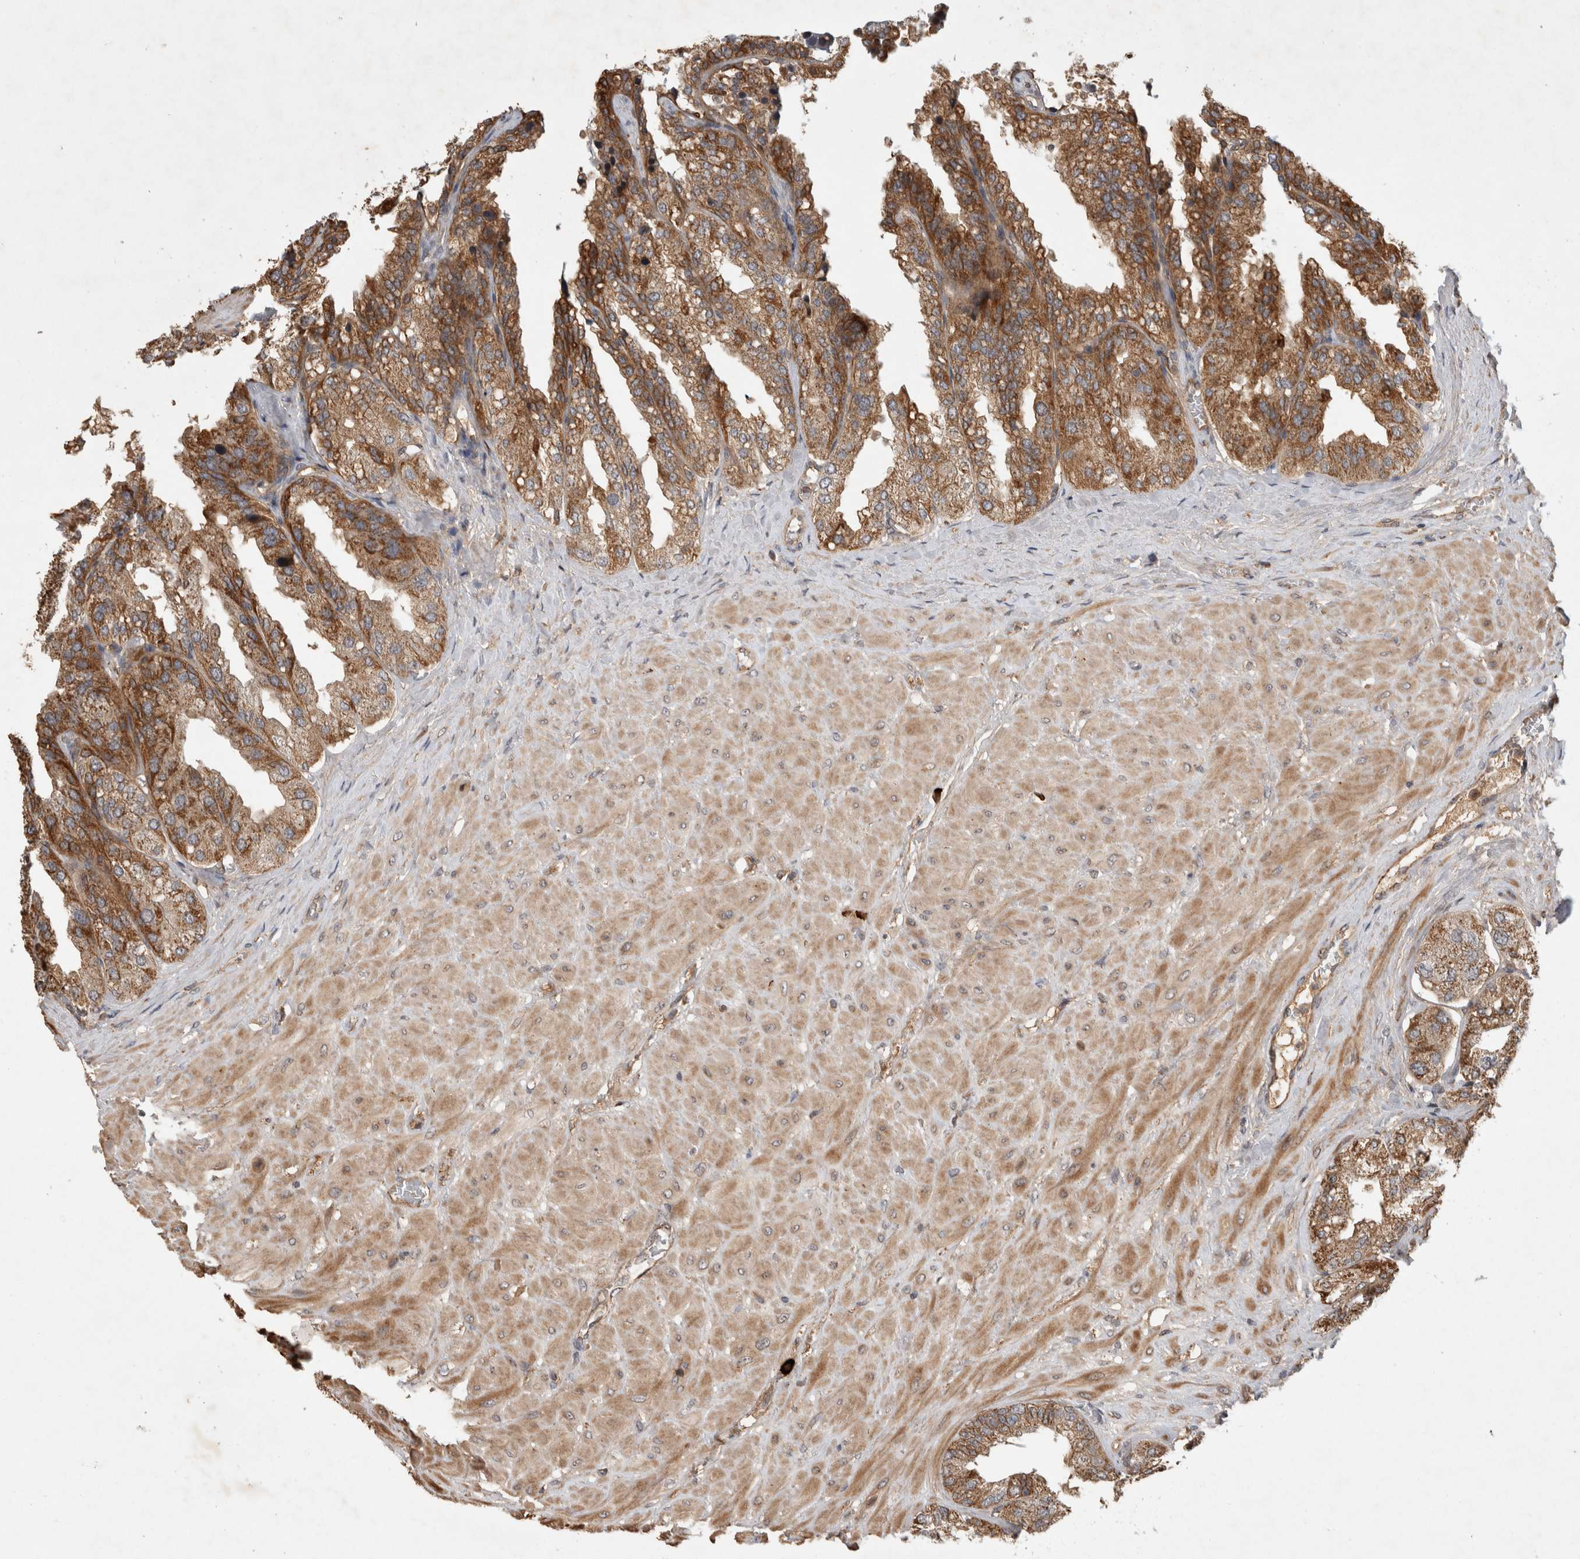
{"staining": {"intensity": "moderate", "quantity": ">75%", "location": "cytoplasmic/membranous"}, "tissue": "seminal vesicle", "cell_type": "Glandular cells", "image_type": "normal", "snomed": [{"axis": "morphology", "description": "Normal tissue, NOS"}, {"axis": "topography", "description": "Prostate"}, {"axis": "topography", "description": "Seminal veicle"}], "caption": "Moderate cytoplasmic/membranous expression is identified in approximately >75% of glandular cells in normal seminal vesicle.", "gene": "SERAC1", "patient": {"sex": "male", "age": 51}}